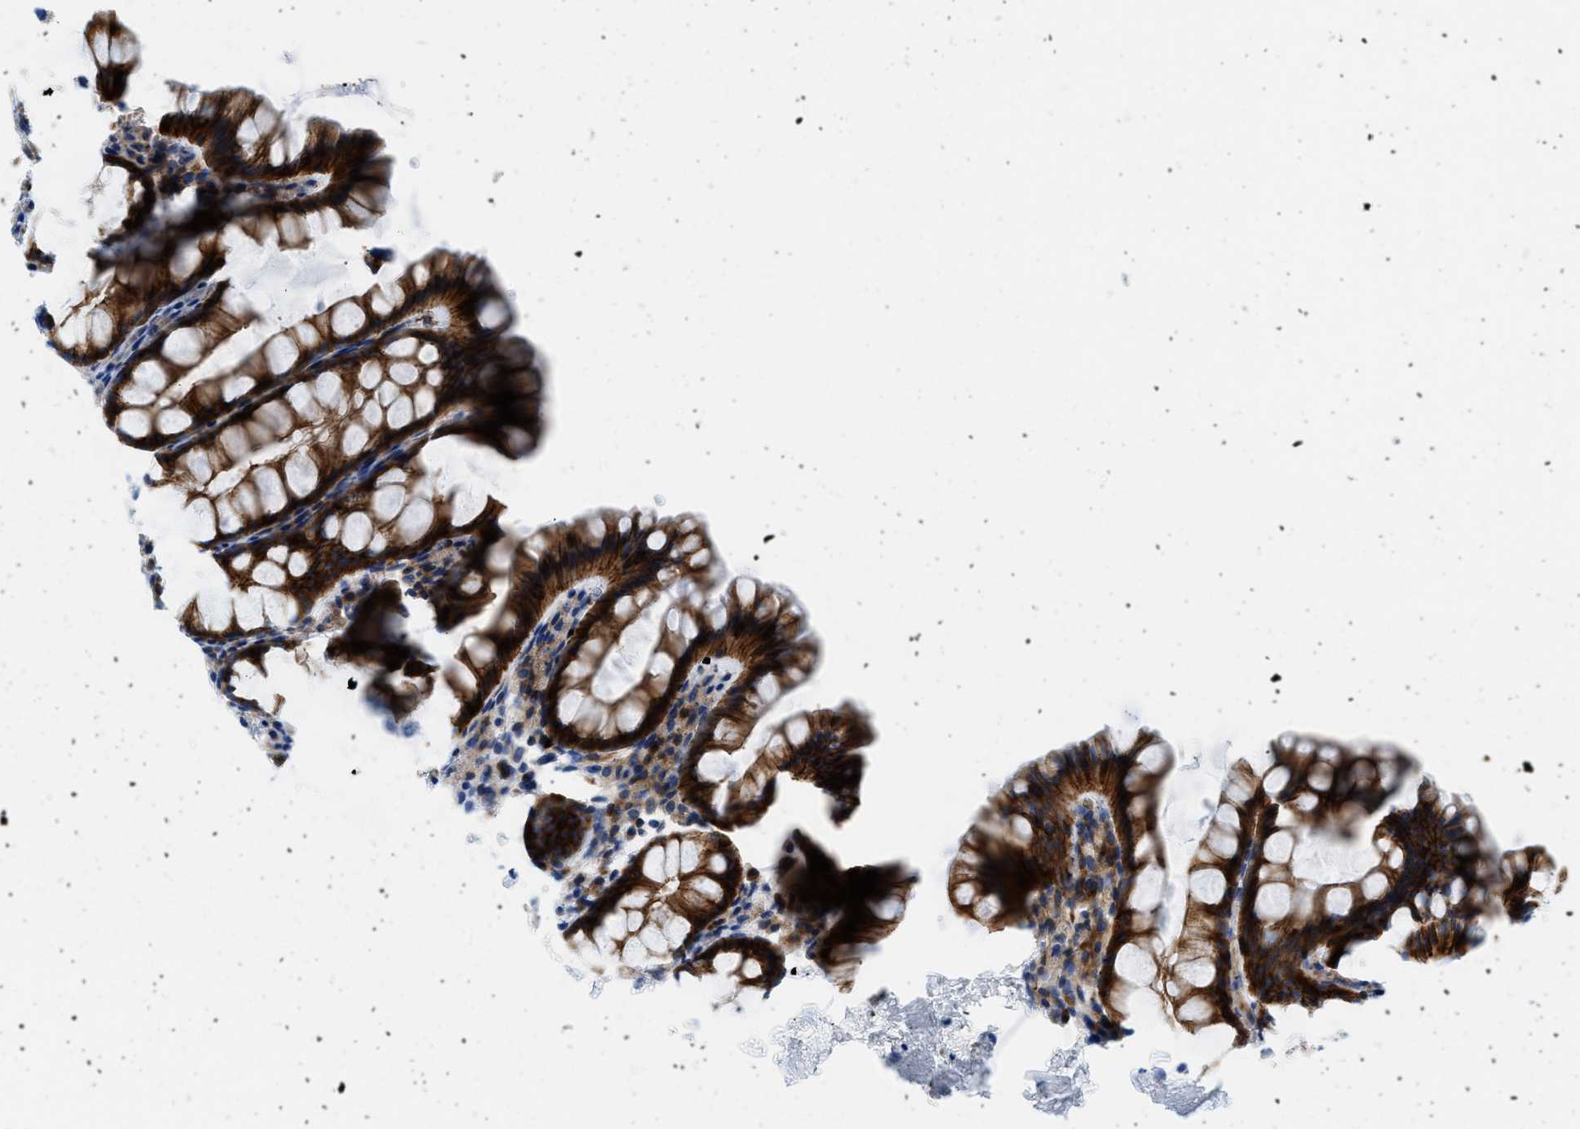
{"staining": {"intensity": "moderate", "quantity": ">75%", "location": "cytoplasmic/membranous"}, "tissue": "colon", "cell_type": "Endothelial cells", "image_type": "normal", "snomed": [{"axis": "morphology", "description": "Normal tissue, NOS"}, {"axis": "topography", "description": "Colon"}], "caption": "Moderate cytoplasmic/membranous staining is identified in about >75% of endothelial cells in unremarkable colon.", "gene": "CUTA", "patient": {"sex": "female", "age": 55}}